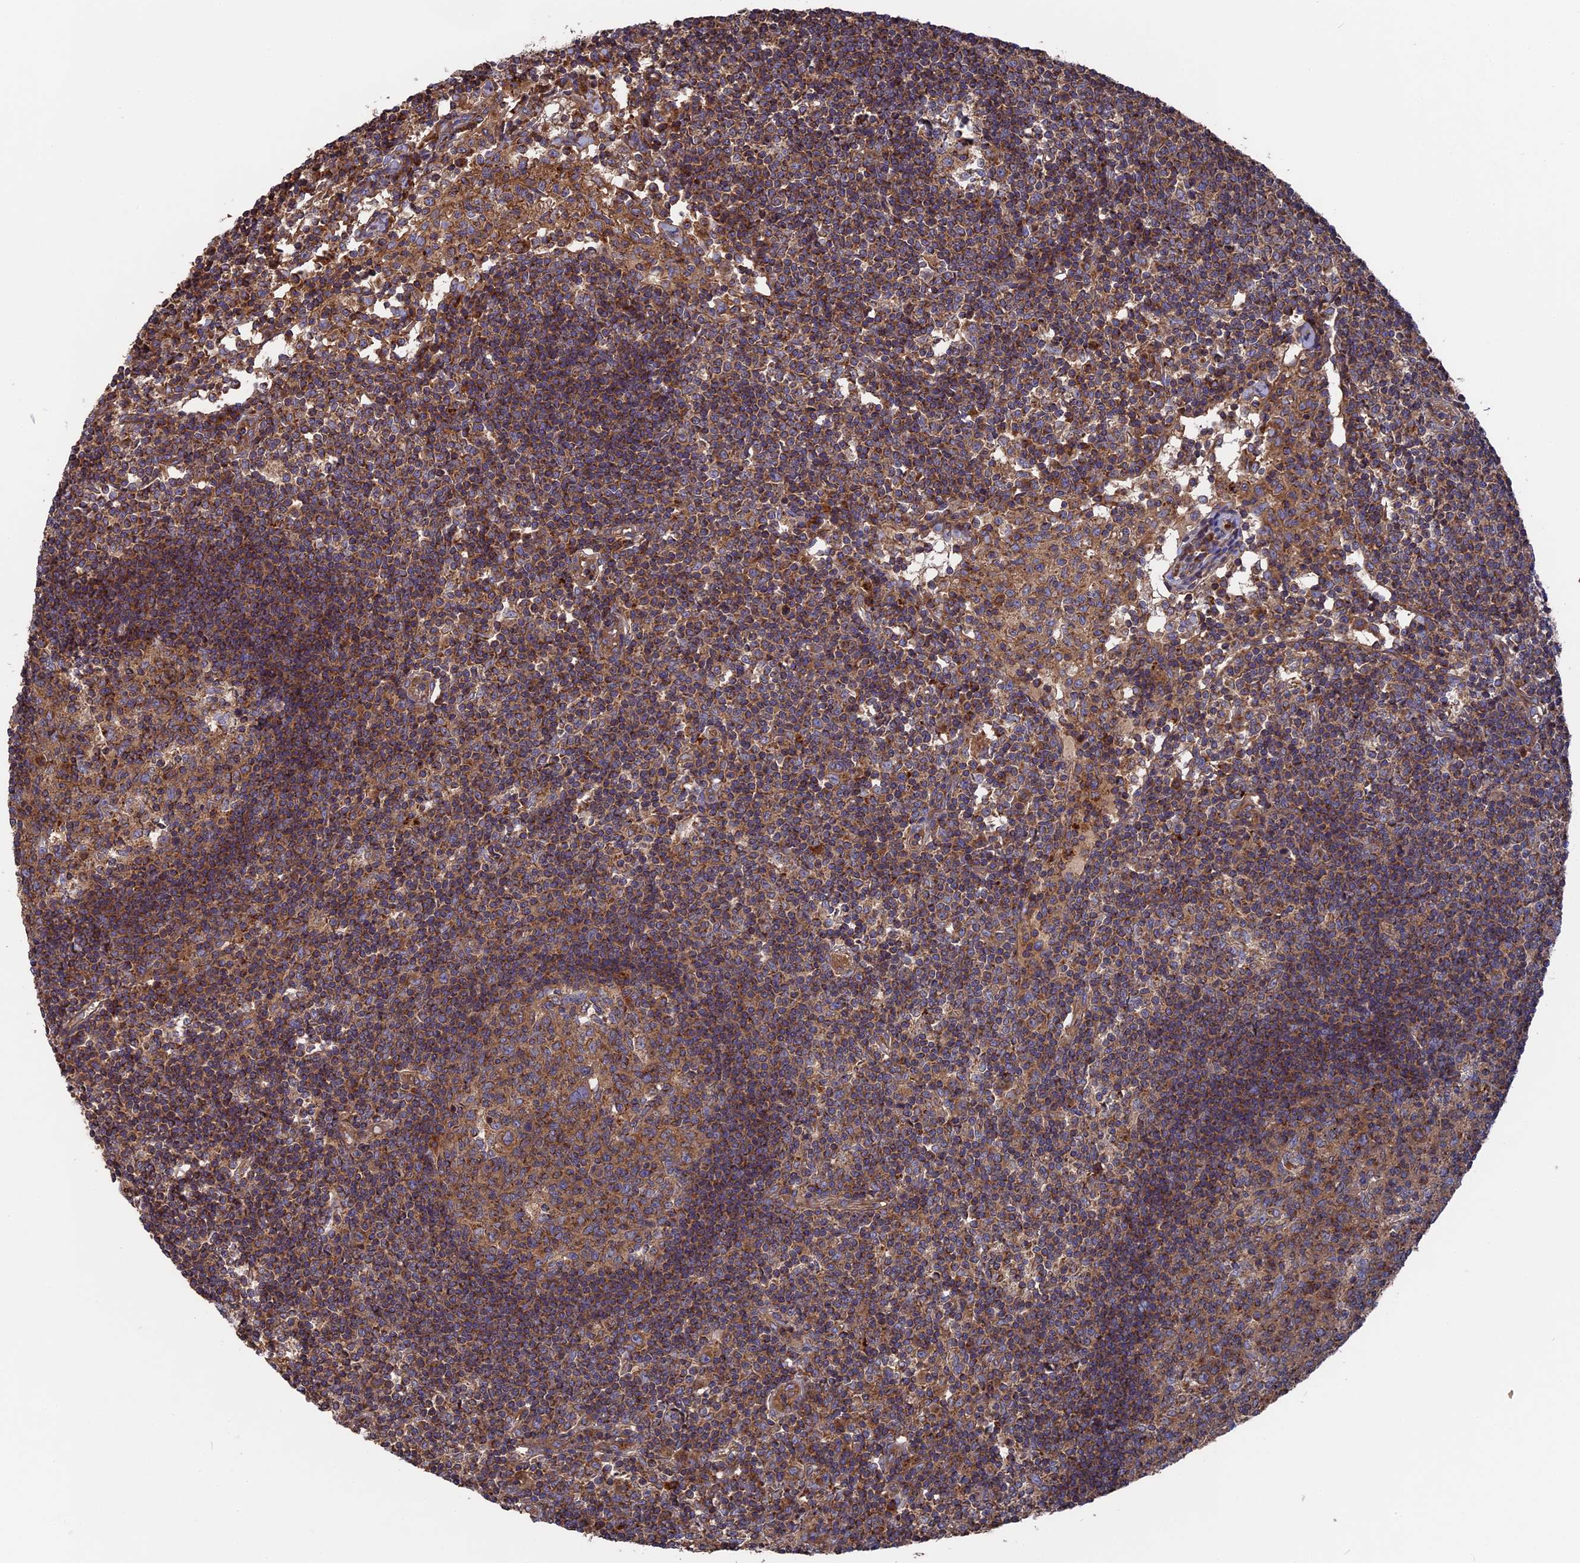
{"staining": {"intensity": "moderate", "quantity": ">75%", "location": "cytoplasmic/membranous"}, "tissue": "lymph node", "cell_type": "Germinal center cells", "image_type": "normal", "snomed": [{"axis": "morphology", "description": "Normal tissue, NOS"}, {"axis": "topography", "description": "Lymph node"}], "caption": "IHC (DAB) staining of unremarkable human lymph node displays moderate cytoplasmic/membranous protein expression in about >75% of germinal center cells.", "gene": "TELO2", "patient": {"sex": "female", "age": 55}}